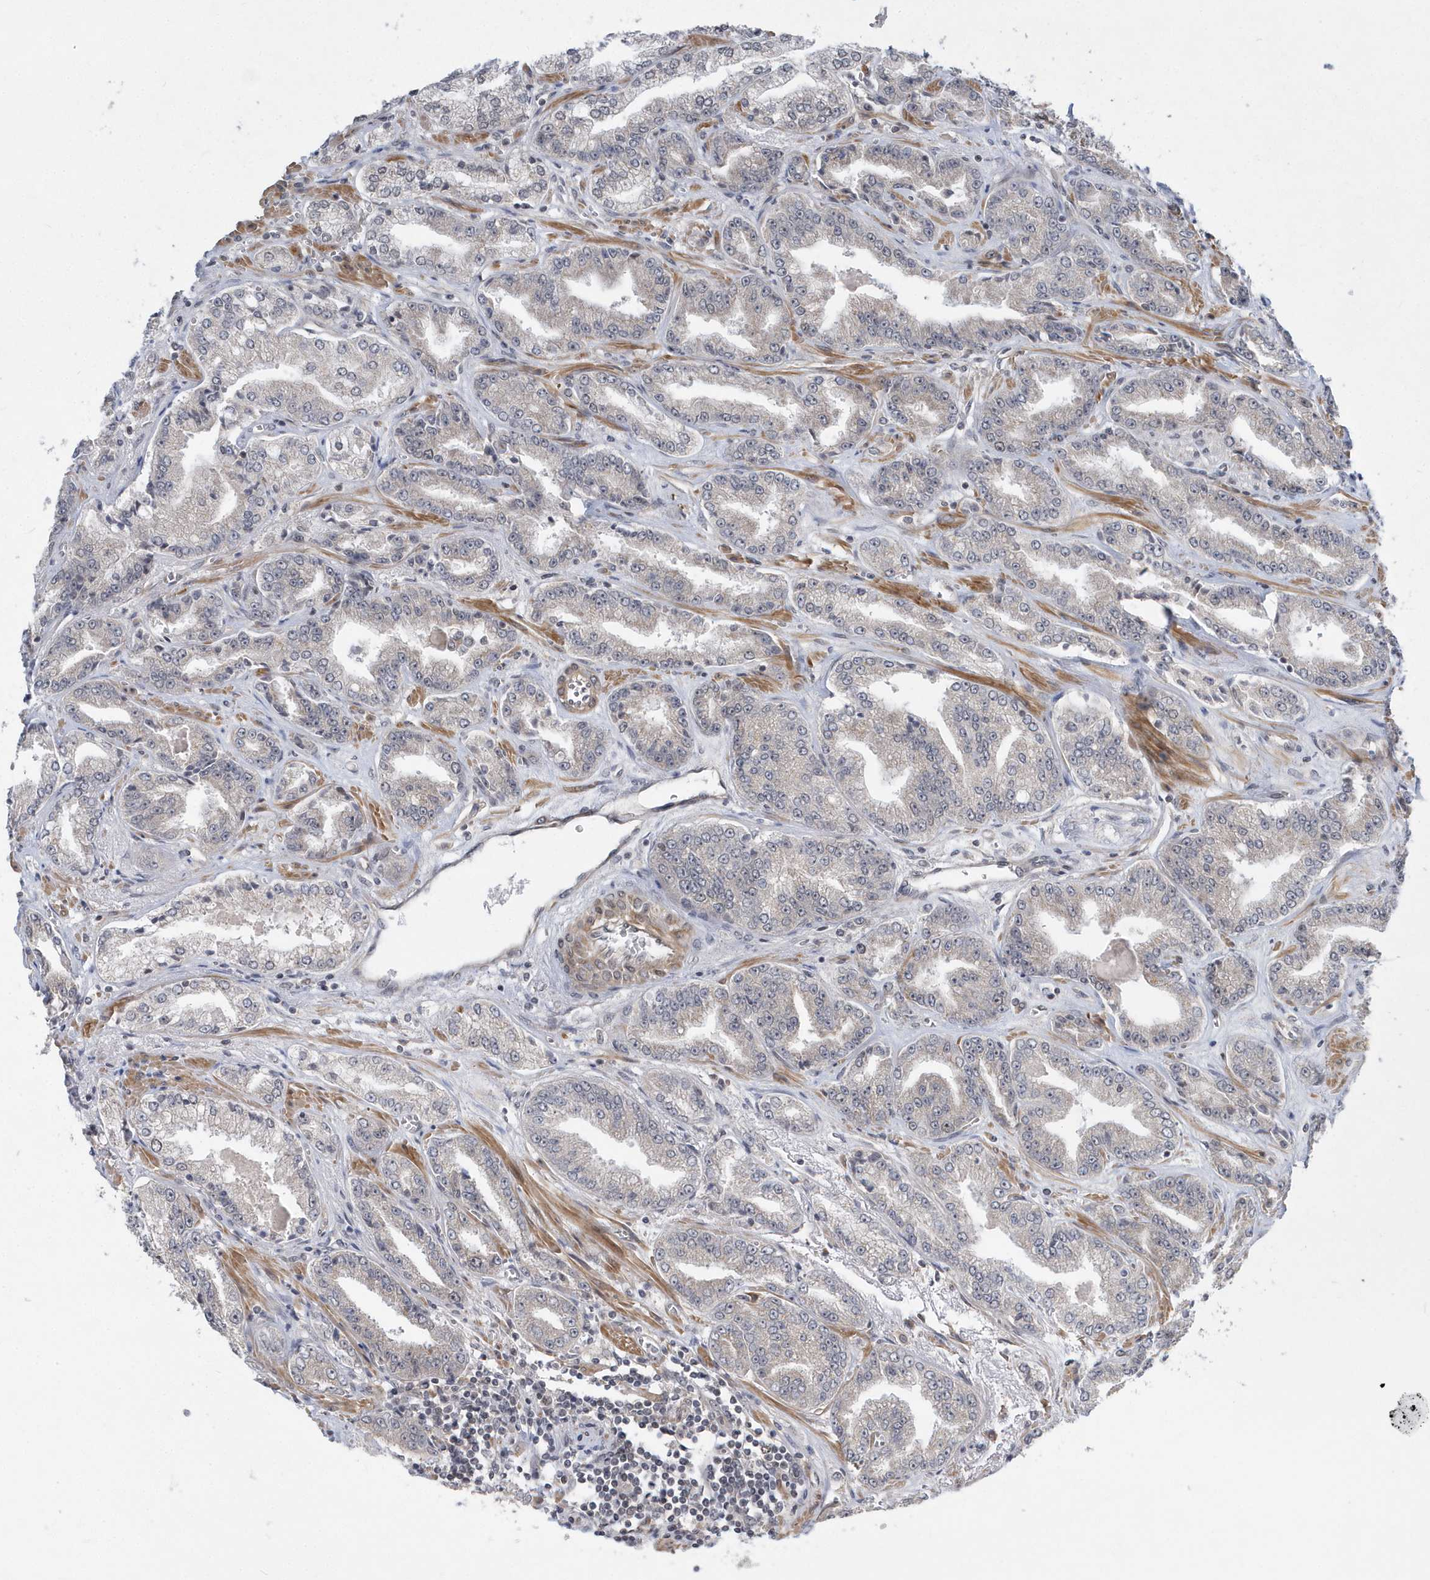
{"staining": {"intensity": "negative", "quantity": "none", "location": "none"}, "tissue": "prostate cancer", "cell_type": "Tumor cells", "image_type": "cancer", "snomed": [{"axis": "morphology", "description": "Adenocarcinoma, High grade"}, {"axis": "topography", "description": "Prostate"}], "caption": "A high-resolution micrograph shows IHC staining of prostate cancer, which demonstrates no significant positivity in tumor cells. (DAB (3,3'-diaminobenzidine) immunohistochemistry visualized using brightfield microscopy, high magnification).", "gene": "MXI1", "patient": {"sex": "male", "age": 71}}